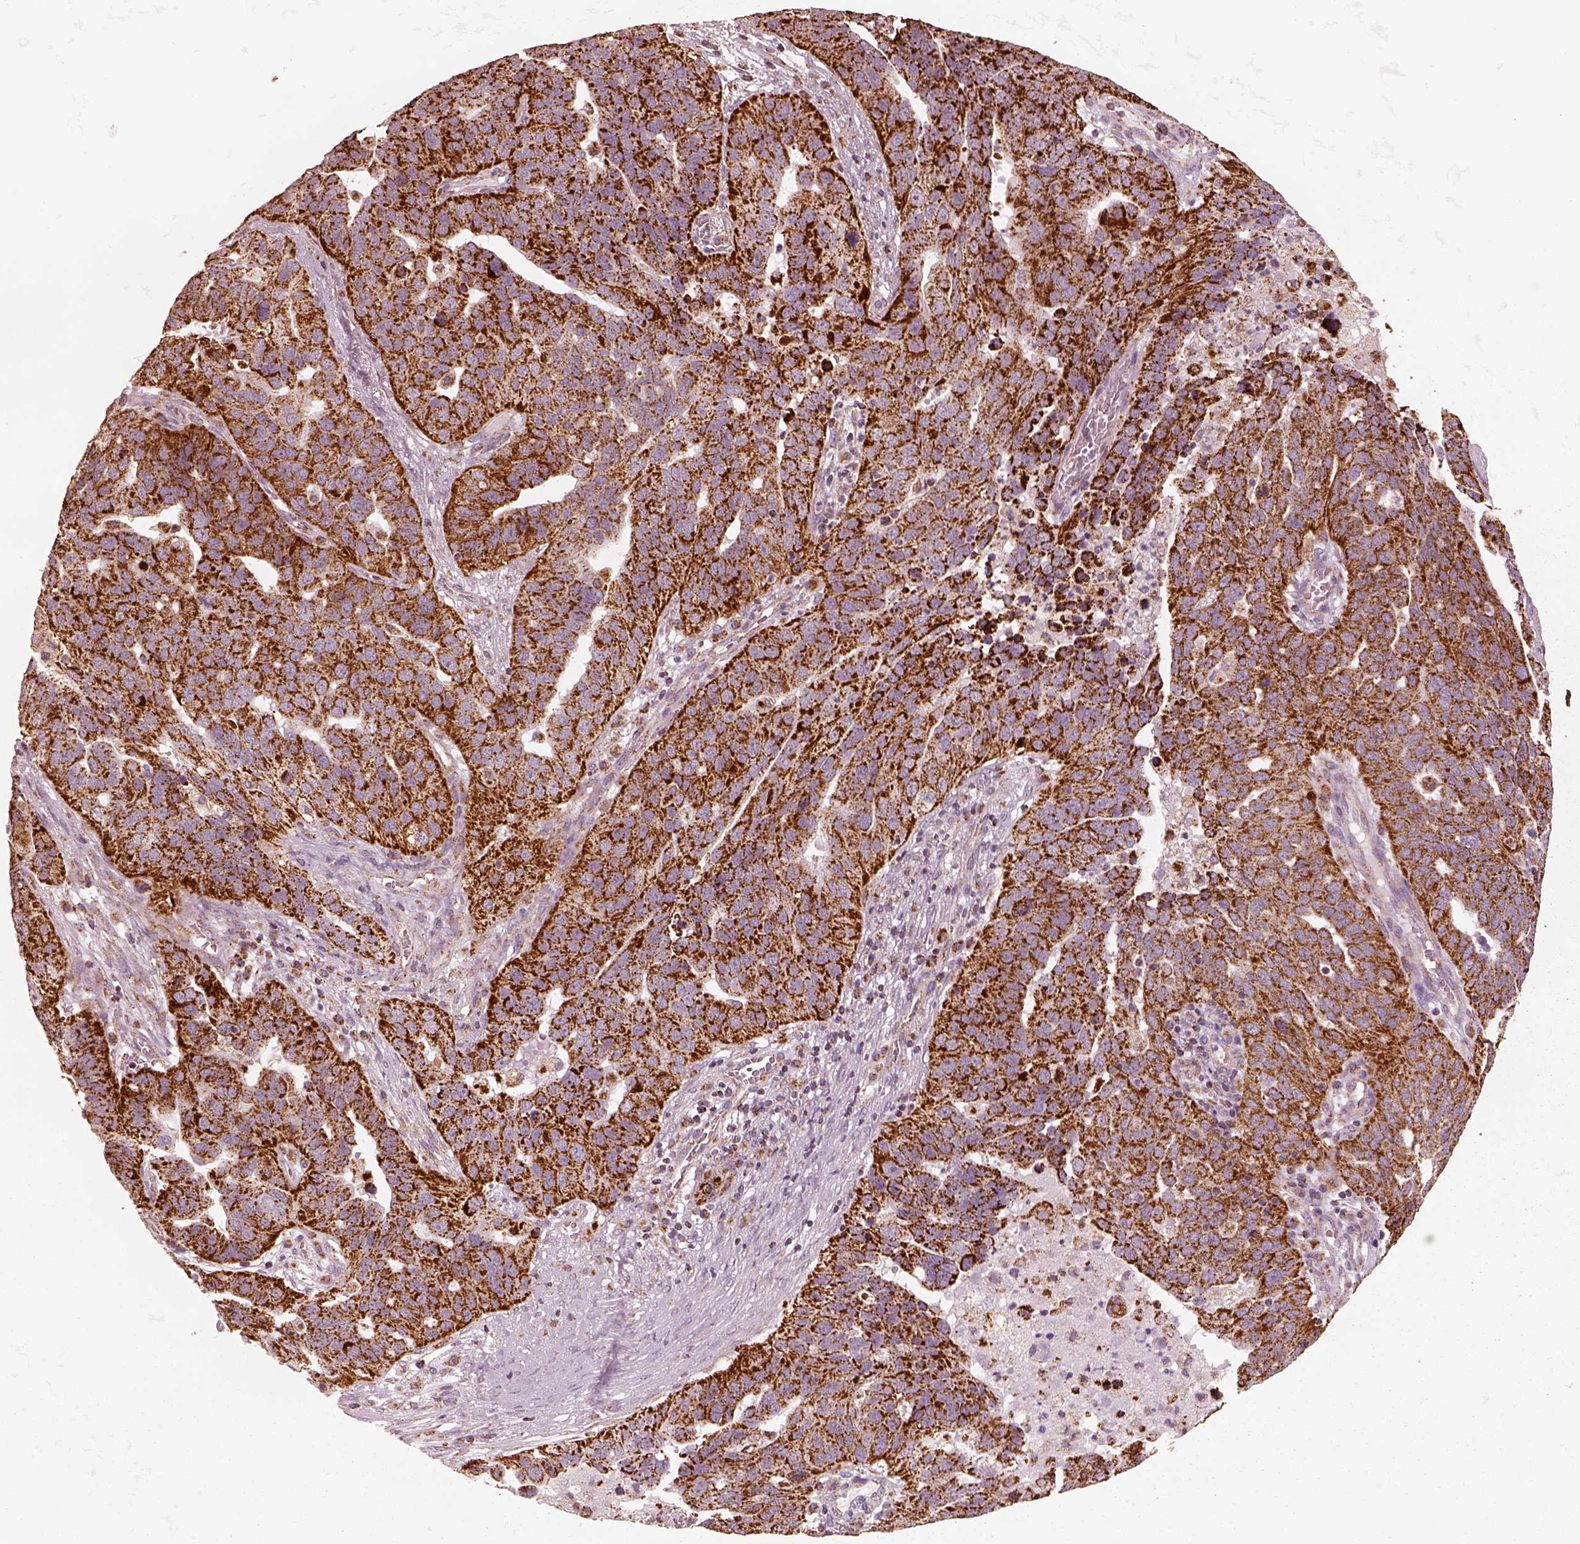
{"staining": {"intensity": "strong", "quantity": ">75%", "location": "cytoplasmic/membranous"}, "tissue": "ovarian cancer", "cell_type": "Tumor cells", "image_type": "cancer", "snomed": [{"axis": "morphology", "description": "Carcinoma, endometroid"}, {"axis": "topography", "description": "Soft tissue"}, {"axis": "topography", "description": "Ovary"}], "caption": "Immunohistochemistry (IHC) staining of ovarian cancer, which exhibits high levels of strong cytoplasmic/membranous positivity in approximately >75% of tumor cells indicating strong cytoplasmic/membranous protein expression. The staining was performed using DAB (brown) for protein detection and nuclei were counterstained in hematoxylin (blue).", "gene": "ENTPD6", "patient": {"sex": "female", "age": 52}}